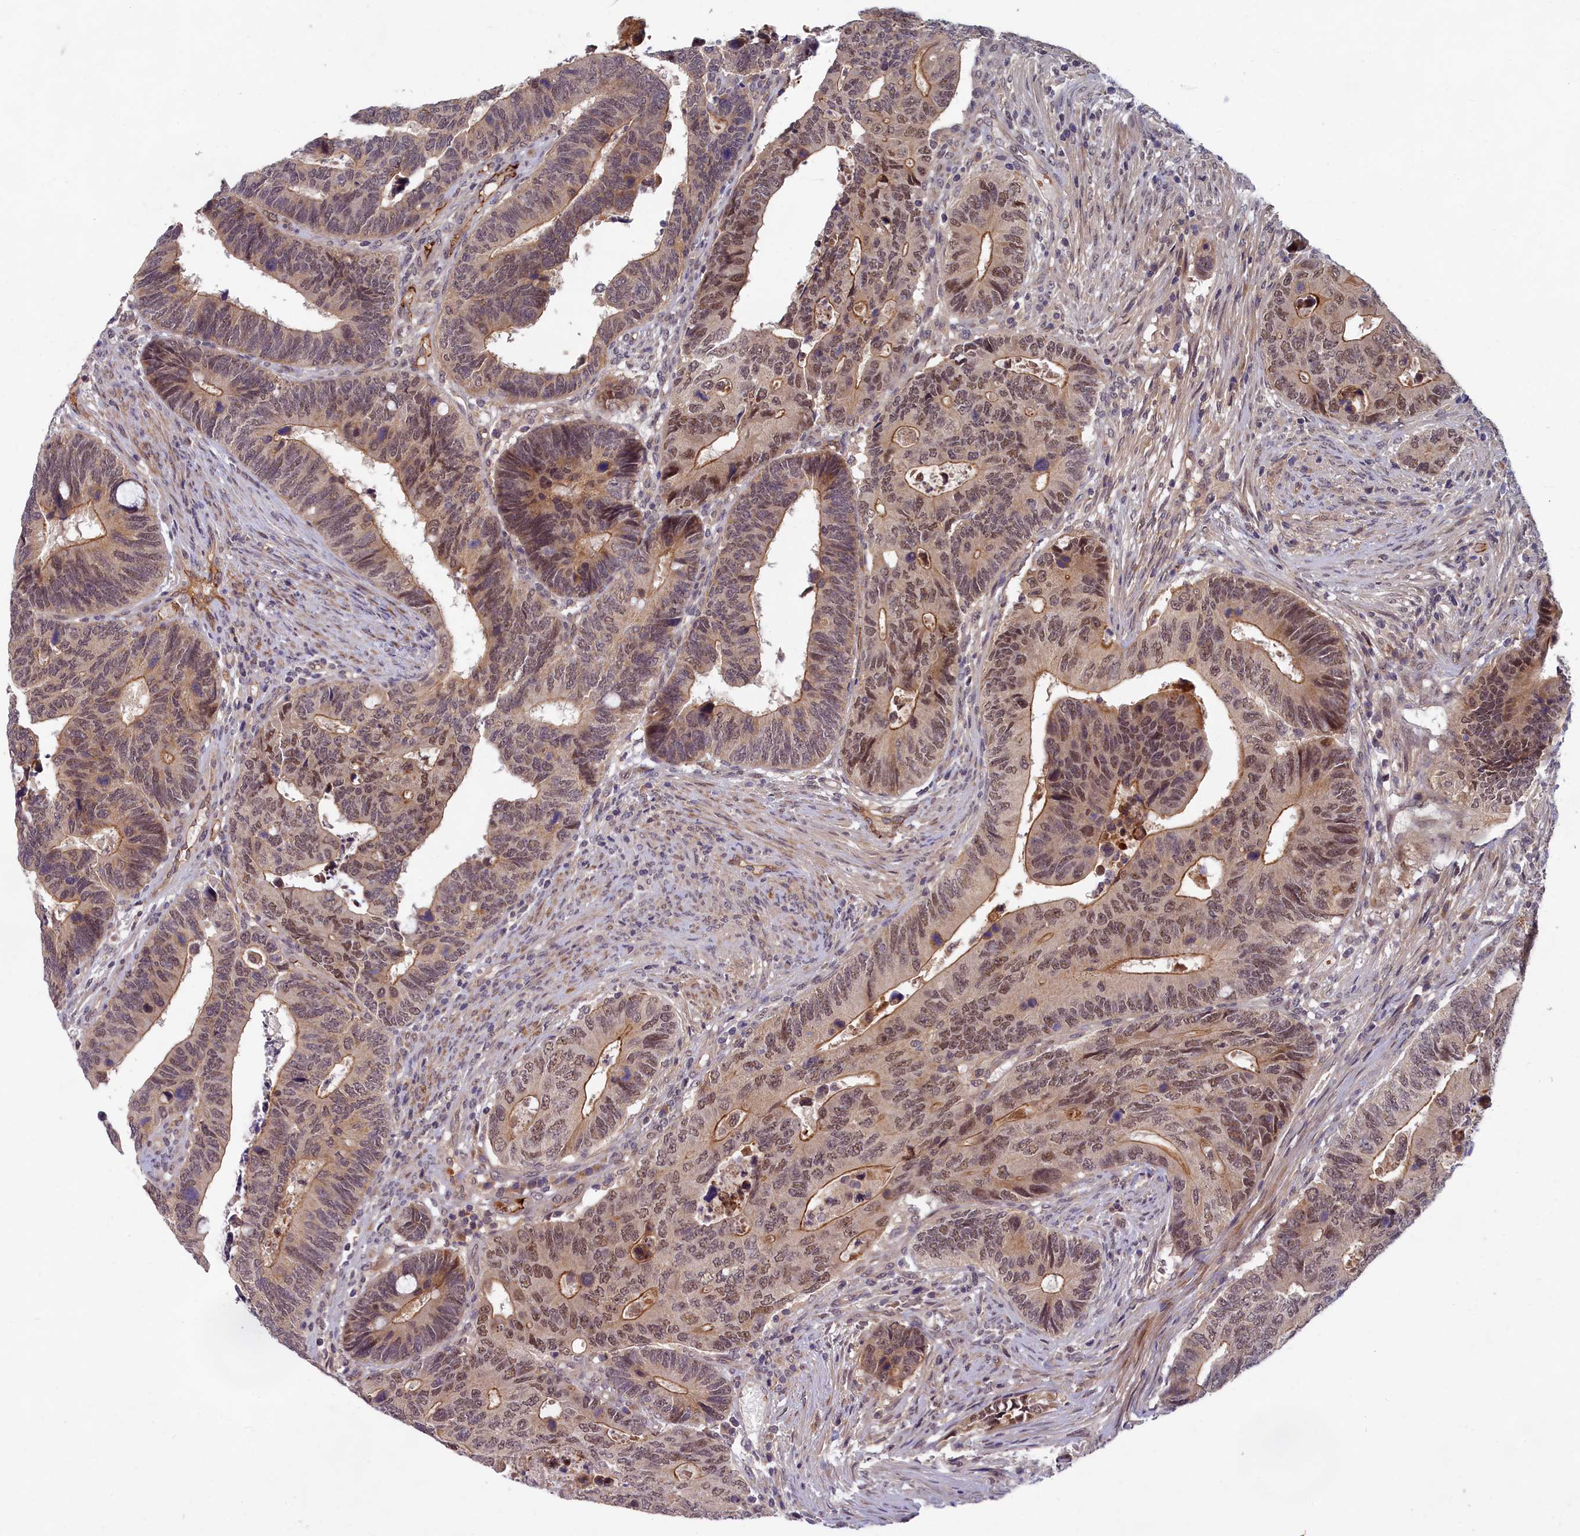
{"staining": {"intensity": "weak", "quantity": ">75%", "location": "cytoplasmic/membranous"}, "tissue": "colorectal cancer", "cell_type": "Tumor cells", "image_type": "cancer", "snomed": [{"axis": "morphology", "description": "Adenocarcinoma, NOS"}, {"axis": "topography", "description": "Colon"}], "caption": "The histopathology image displays a brown stain indicating the presence of a protein in the cytoplasmic/membranous of tumor cells in colorectal adenocarcinoma. Using DAB (3,3'-diaminobenzidine) (brown) and hematoxylin (blue) stains, captured at high magnification using brightfield microscopy.", "gene": "EARS2", "patient": {"sex": "male", "age": 87}}